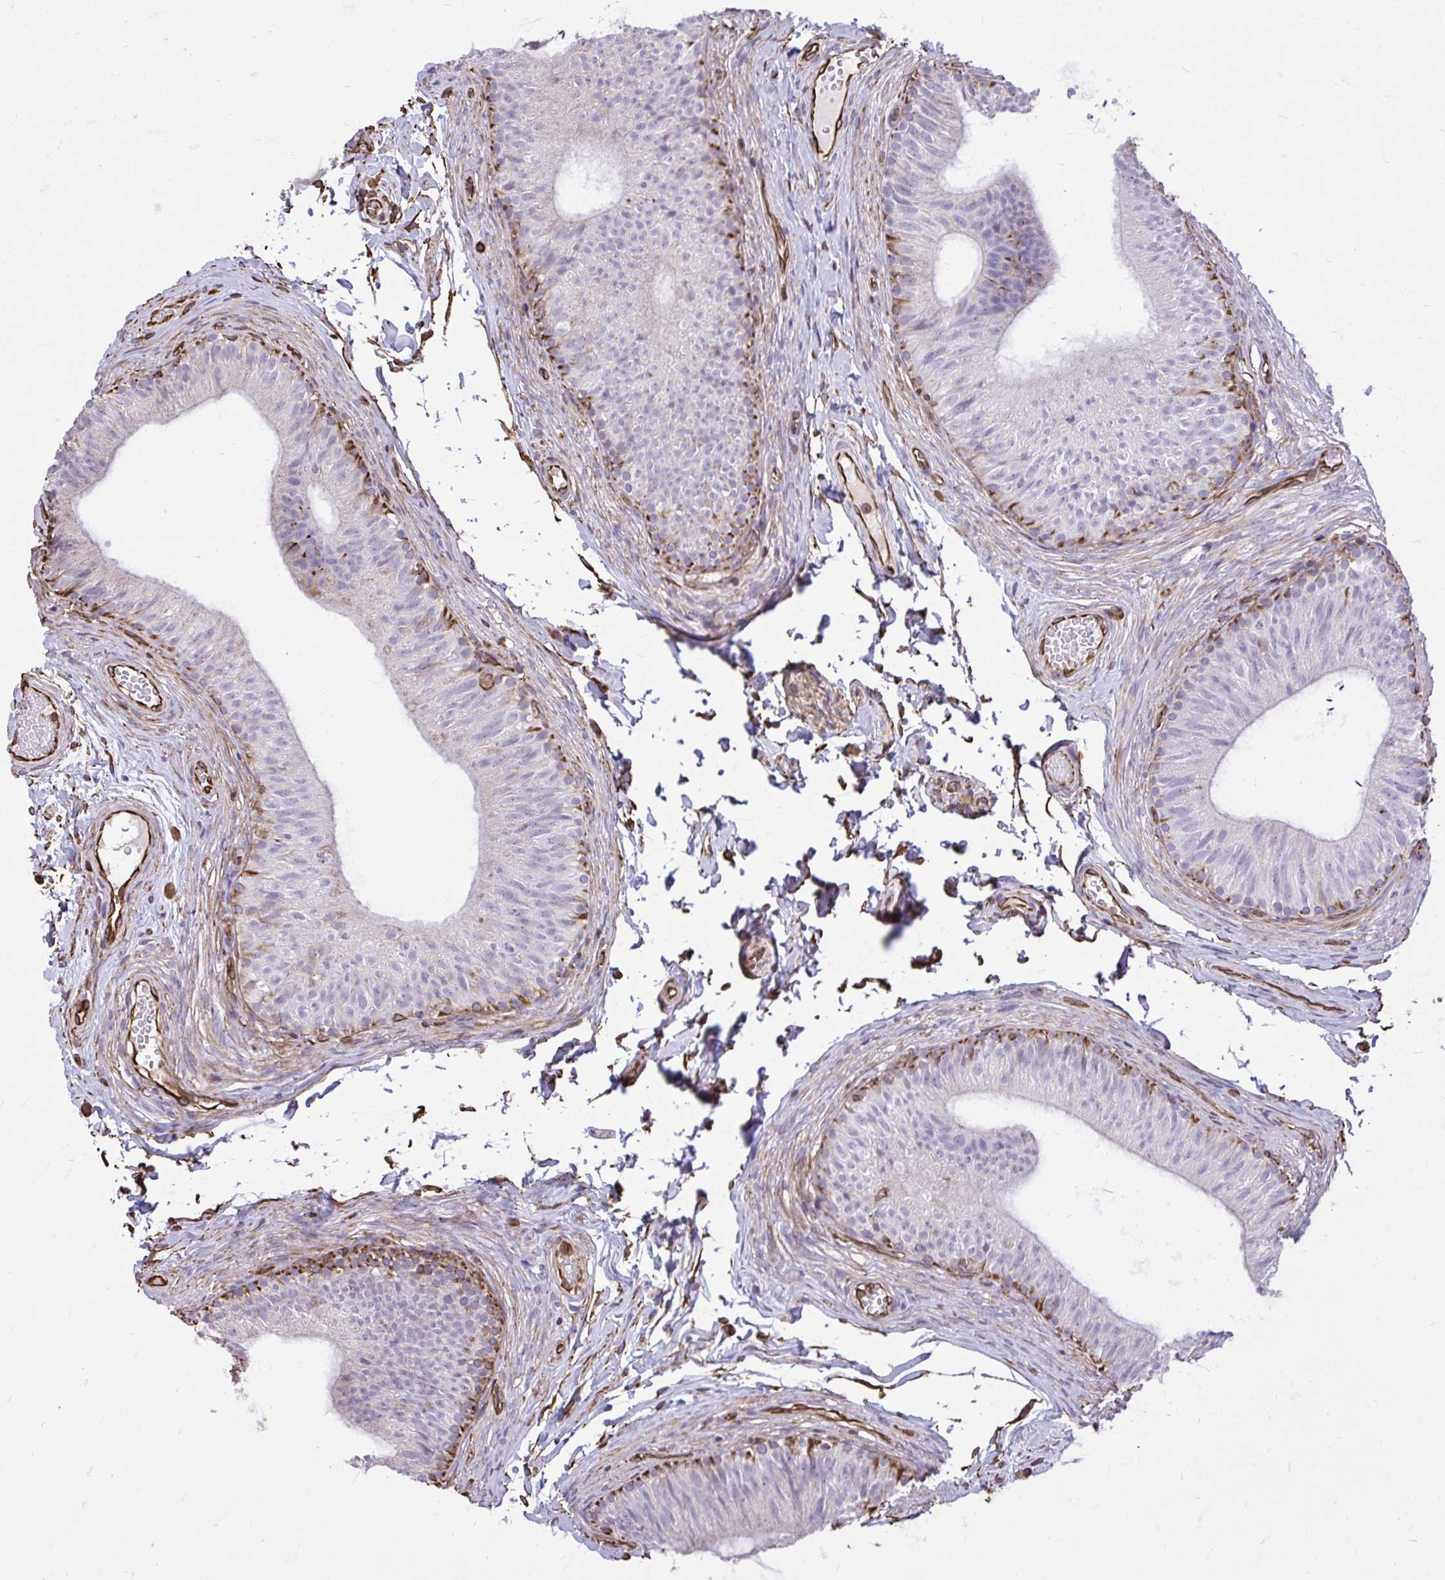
{"staining": {"intensity": "moderate", "quantity": "<25%", "location": "cytoplasmic/membranous"}, "tissue": "epididymis", "cell_type": "Glandular cells", "image_type": "normal", "snomed": [{"axis": "morphology", "description": "Normal tissue, NOS"}, {"axis": "topography", "description": "Epididymis, spermatic cord, NOS"}, {"axis": "topography", "description": "Epididymis"}, {"axis": "topography", "description": "Peripheral nerve tissue"}], "caption": "High-power microscopy captured an IHC image of benign epididymis, revealing moderate cytoplasmic/membranous positivity in about <25% of glandular cells. The protein is shown in brown color, while the nuclei are stained blue.", "gene": "RNF103", "patient": {"sex": "male", "age": 29}}